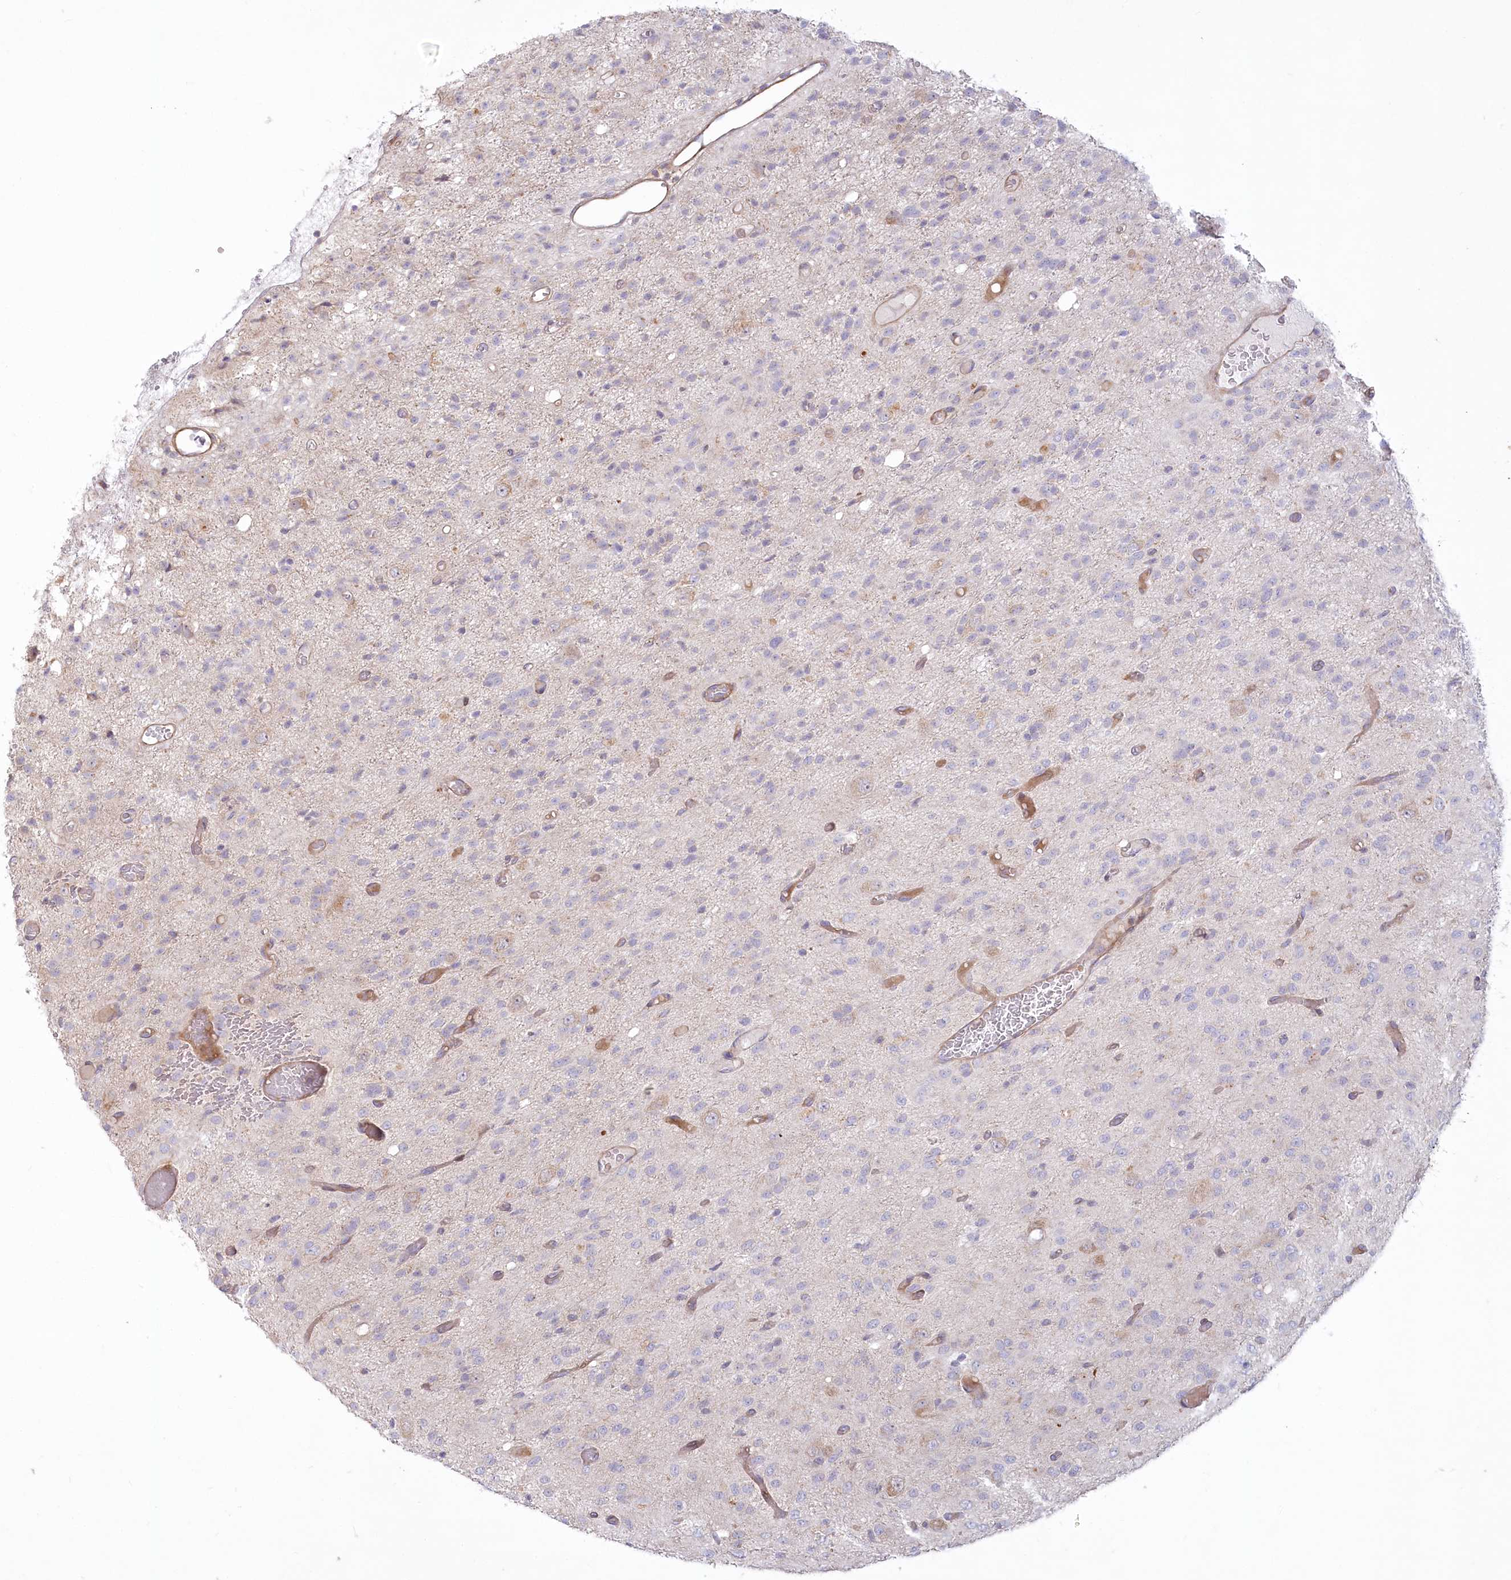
{"staining": {"intensity": "weak", "quantity": "<25%", "location": "cytoplasmic/membranous"}, "tissue": "glioma", "cell_type": "Tumor cells", "image_type": "cancer", "snomed": [{"axis": "morphology", "description": "Glioma, malignant, High grade"}, {"axis": "topography", "description": "Brain"}], "caption": "High power microscopy micrograph of an IHC histopathology image of glioma, revealing no significant positivity in tumor cells.", "gene": "MTG1", "patient": {"sex": "female", "age": 59}}